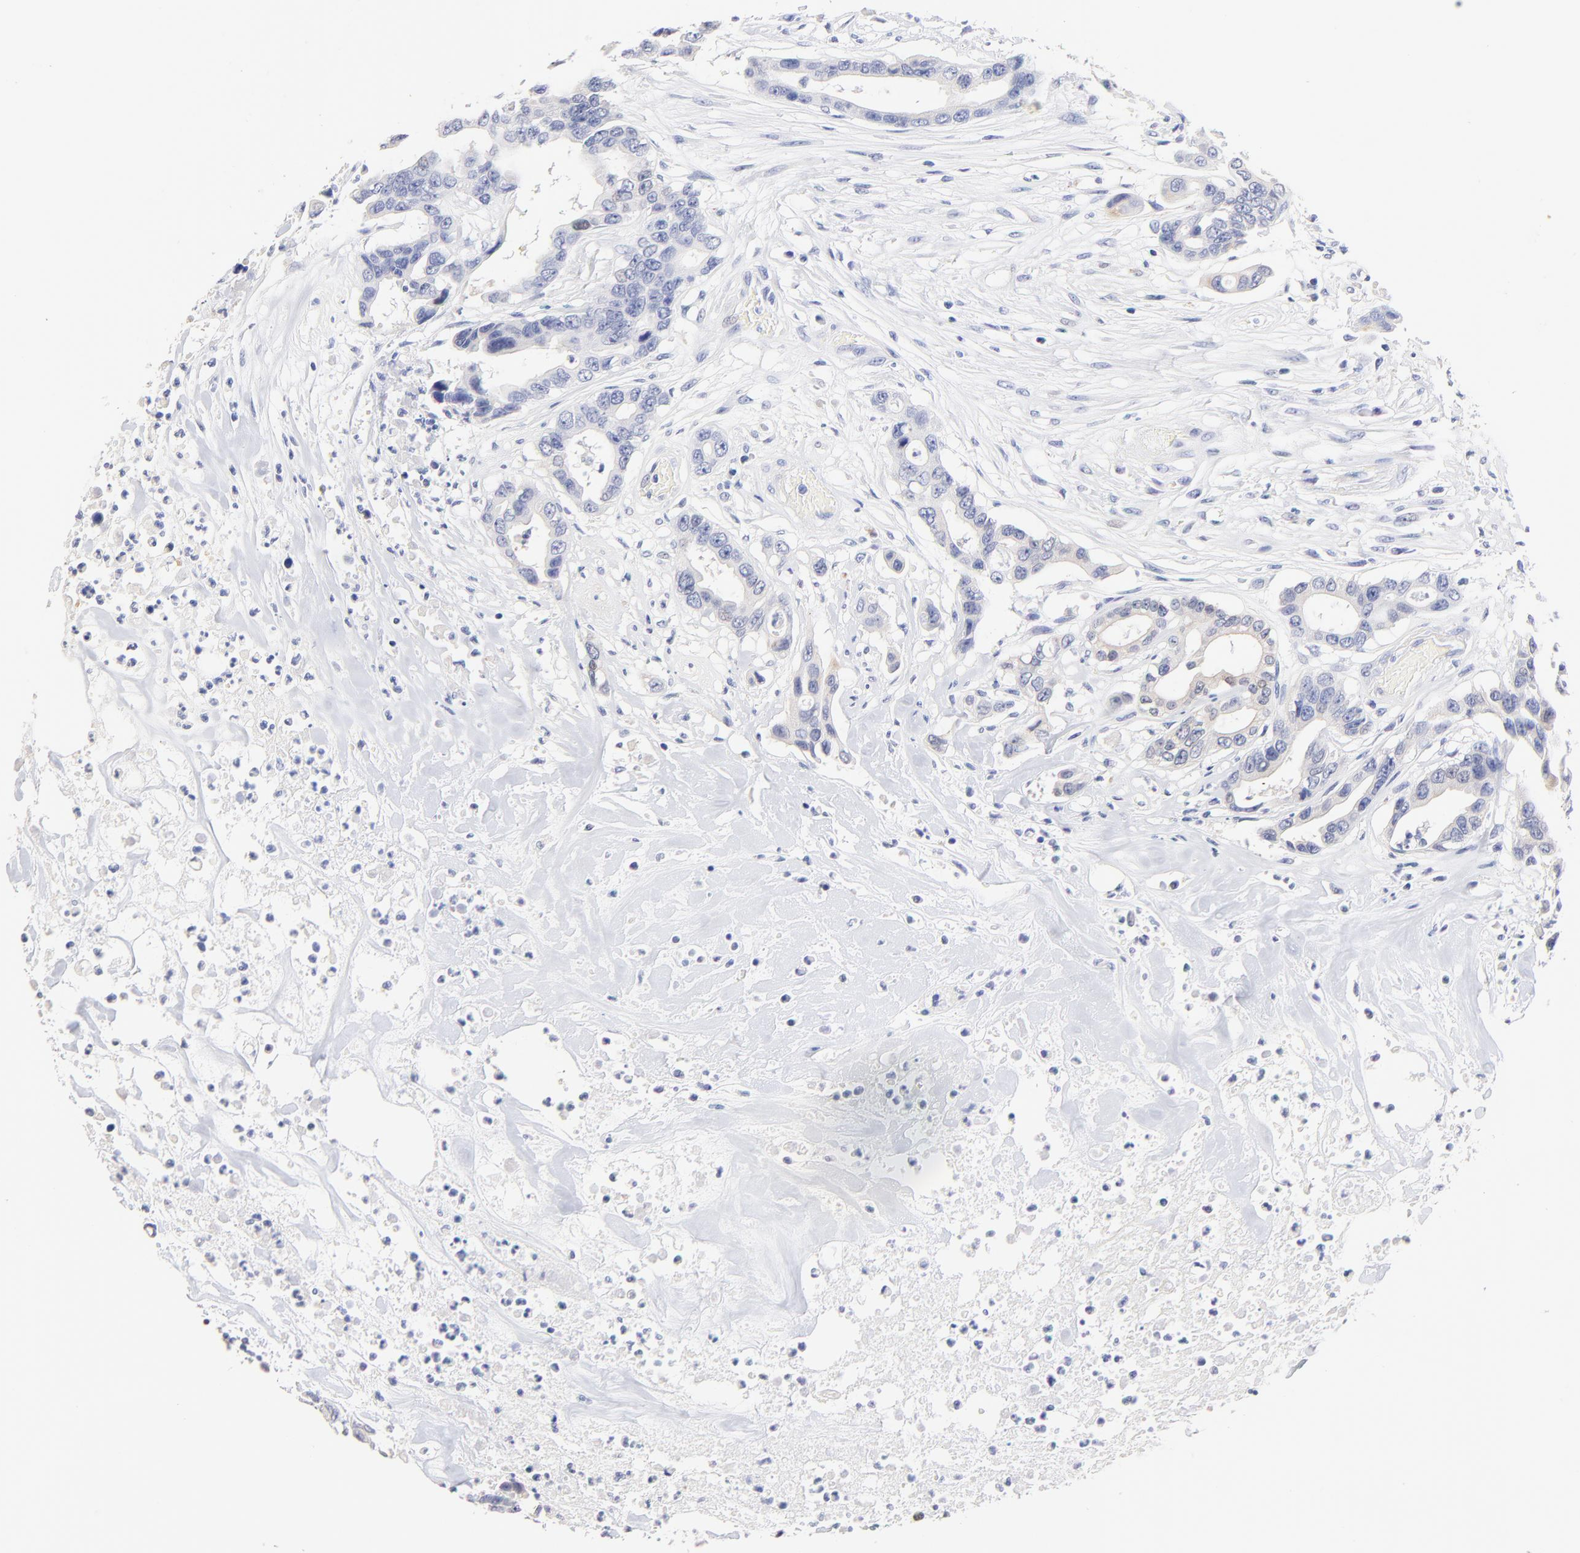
{"staining": {"intensity": "negative", "quantity": "none", "location": "none"}, "tissue": "colorectal cancer", "cell_type": "Tumor cells", "image_type": "cancer", "snomed": [{"axis": "morphology", "description": "Adenocarcinoma, NOS"}, {"axis": "topography", "description": "Colon"}], "caption": "DAB immunohistochemical staining of human colorectal cancer exhibits no significant expression in tumor cells.", "gene": "CFAP57", "patient": {"sex": "female", "age": 70}}